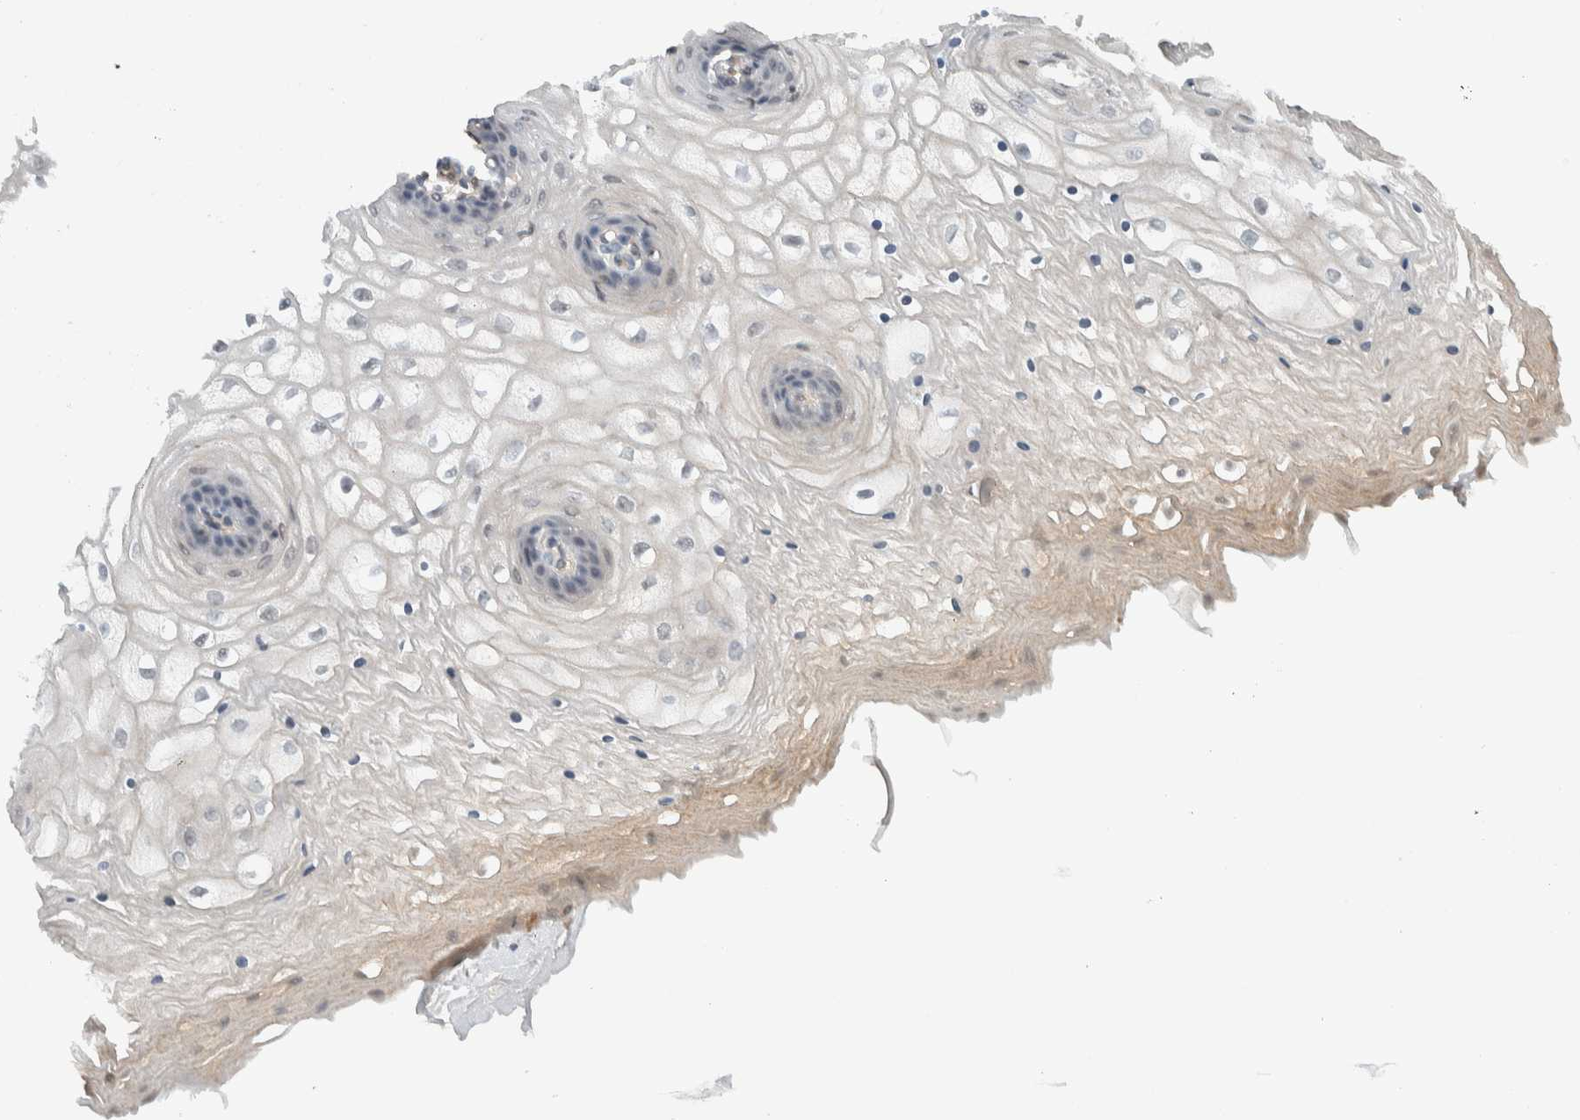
{"staining": {"intensity": "weak", "quantity": "<25%", "location": "cytoplasmic/membranous"}, "tissue": "vagina", "cell_type": "Squamous epithelial cells", "image_type": "normal", "snomed": [{"axis": "morphology", "description": "Normal tissue, NOS"}, {"axis": "topography", "description": "Vagina"}], "caption": "Immunohistochemistry image of unremarkable vagina: vagina stained with DAB shows no significant protein expression in squamous epithelial cells. (Brightfield microscopy of DAB immunohistochemistry (IHC) at high magnification).", "gene": "ARMC7", "patient": {"sex": "female", "age": 34}}